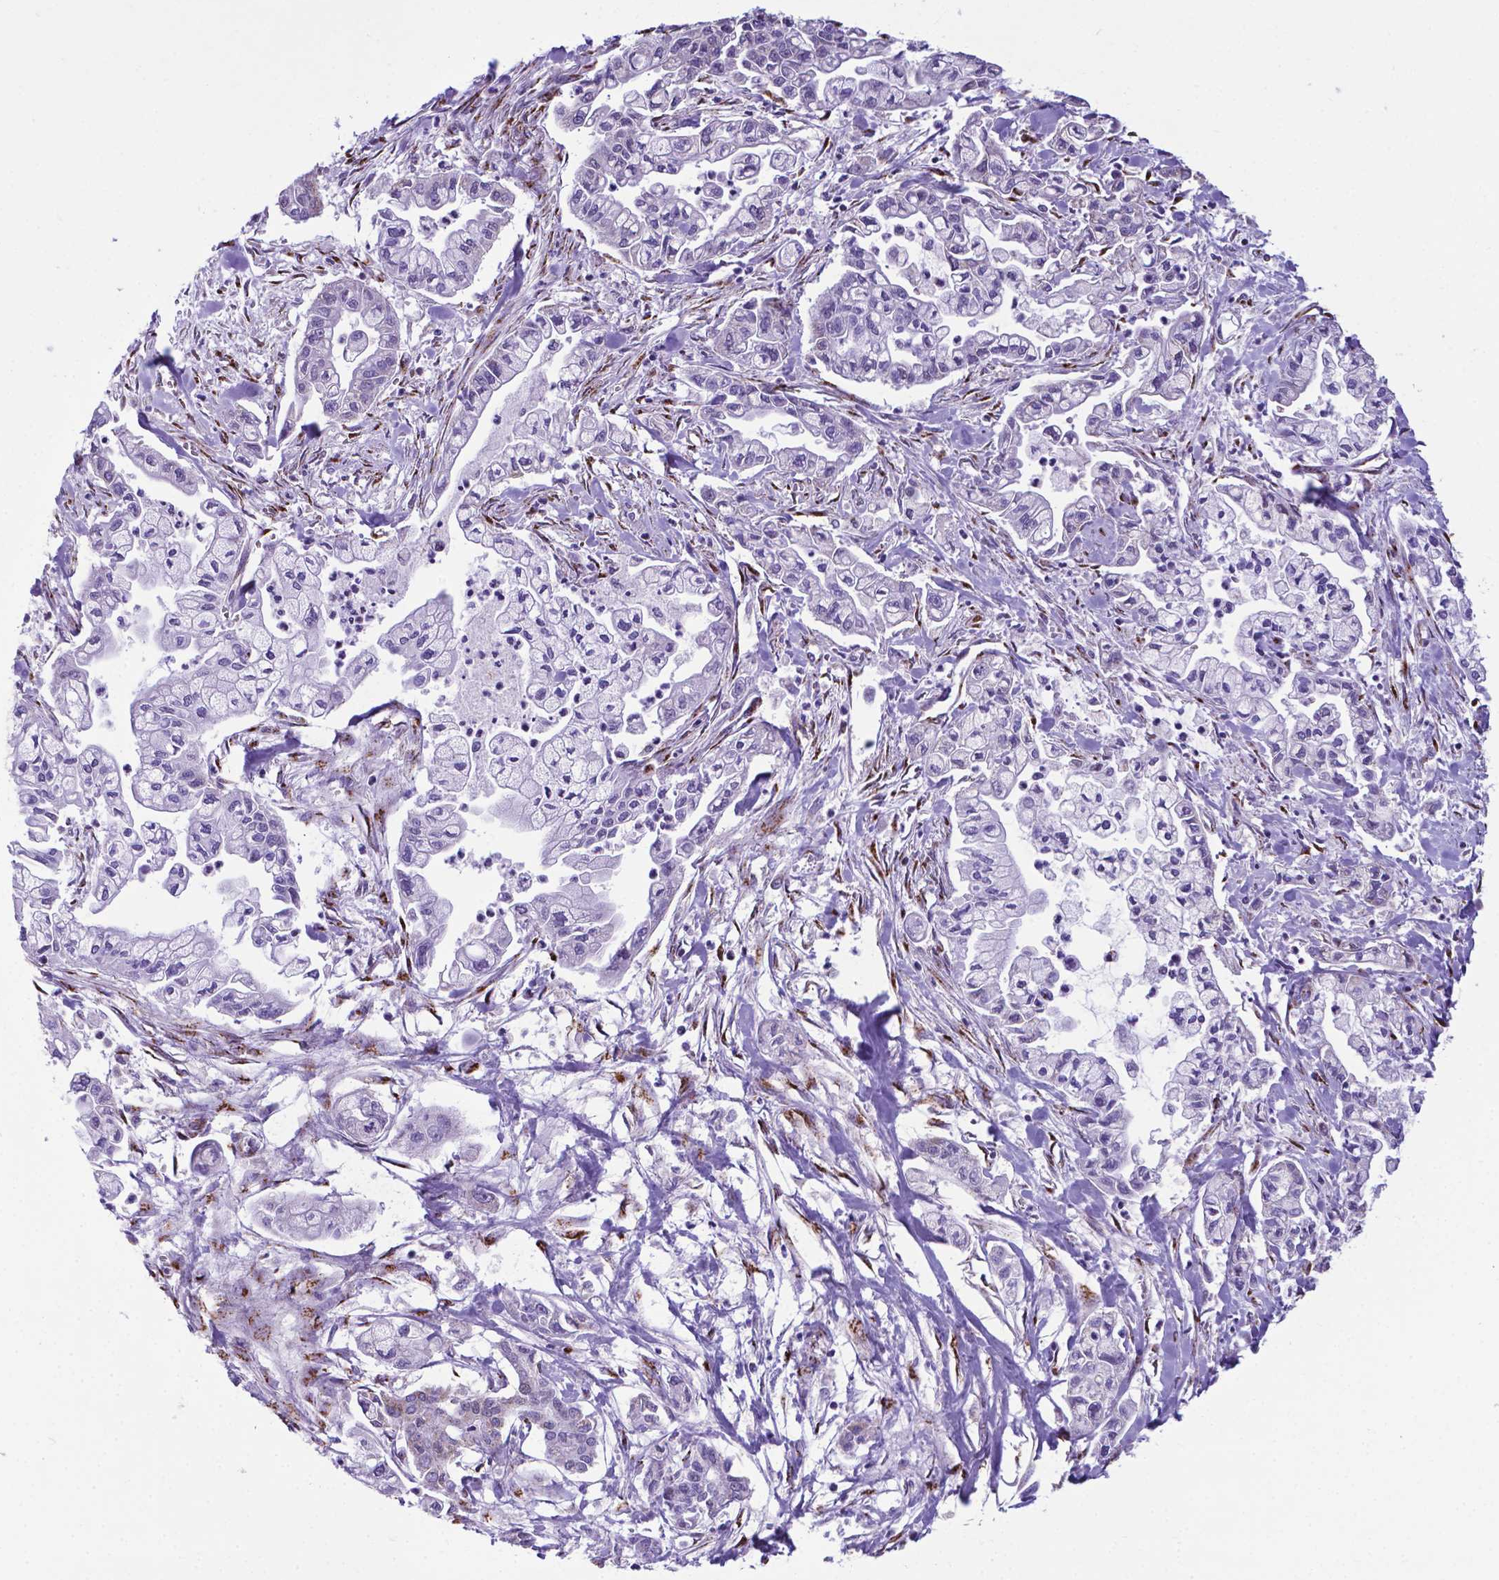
{"staining": {"intensity": "negative", "quantity": "none", "location": "none"}, "tissue": "pancreatic cancer", "cell_type": "Tumor cells", "image_type": "cancer", "snomed": [{"axis": "morphology", "description": "Adenocarcinoma, NOS"}, {"axis": "topography", "description": "Pancreas"}], "caption": "This is an IHC photomicrograph of human pancreatic cancer (adenocarcinoma). There is no positivity in tumor cells.", "gene": "MRPL10", "patient": {"sex": "male", "age": 54}}